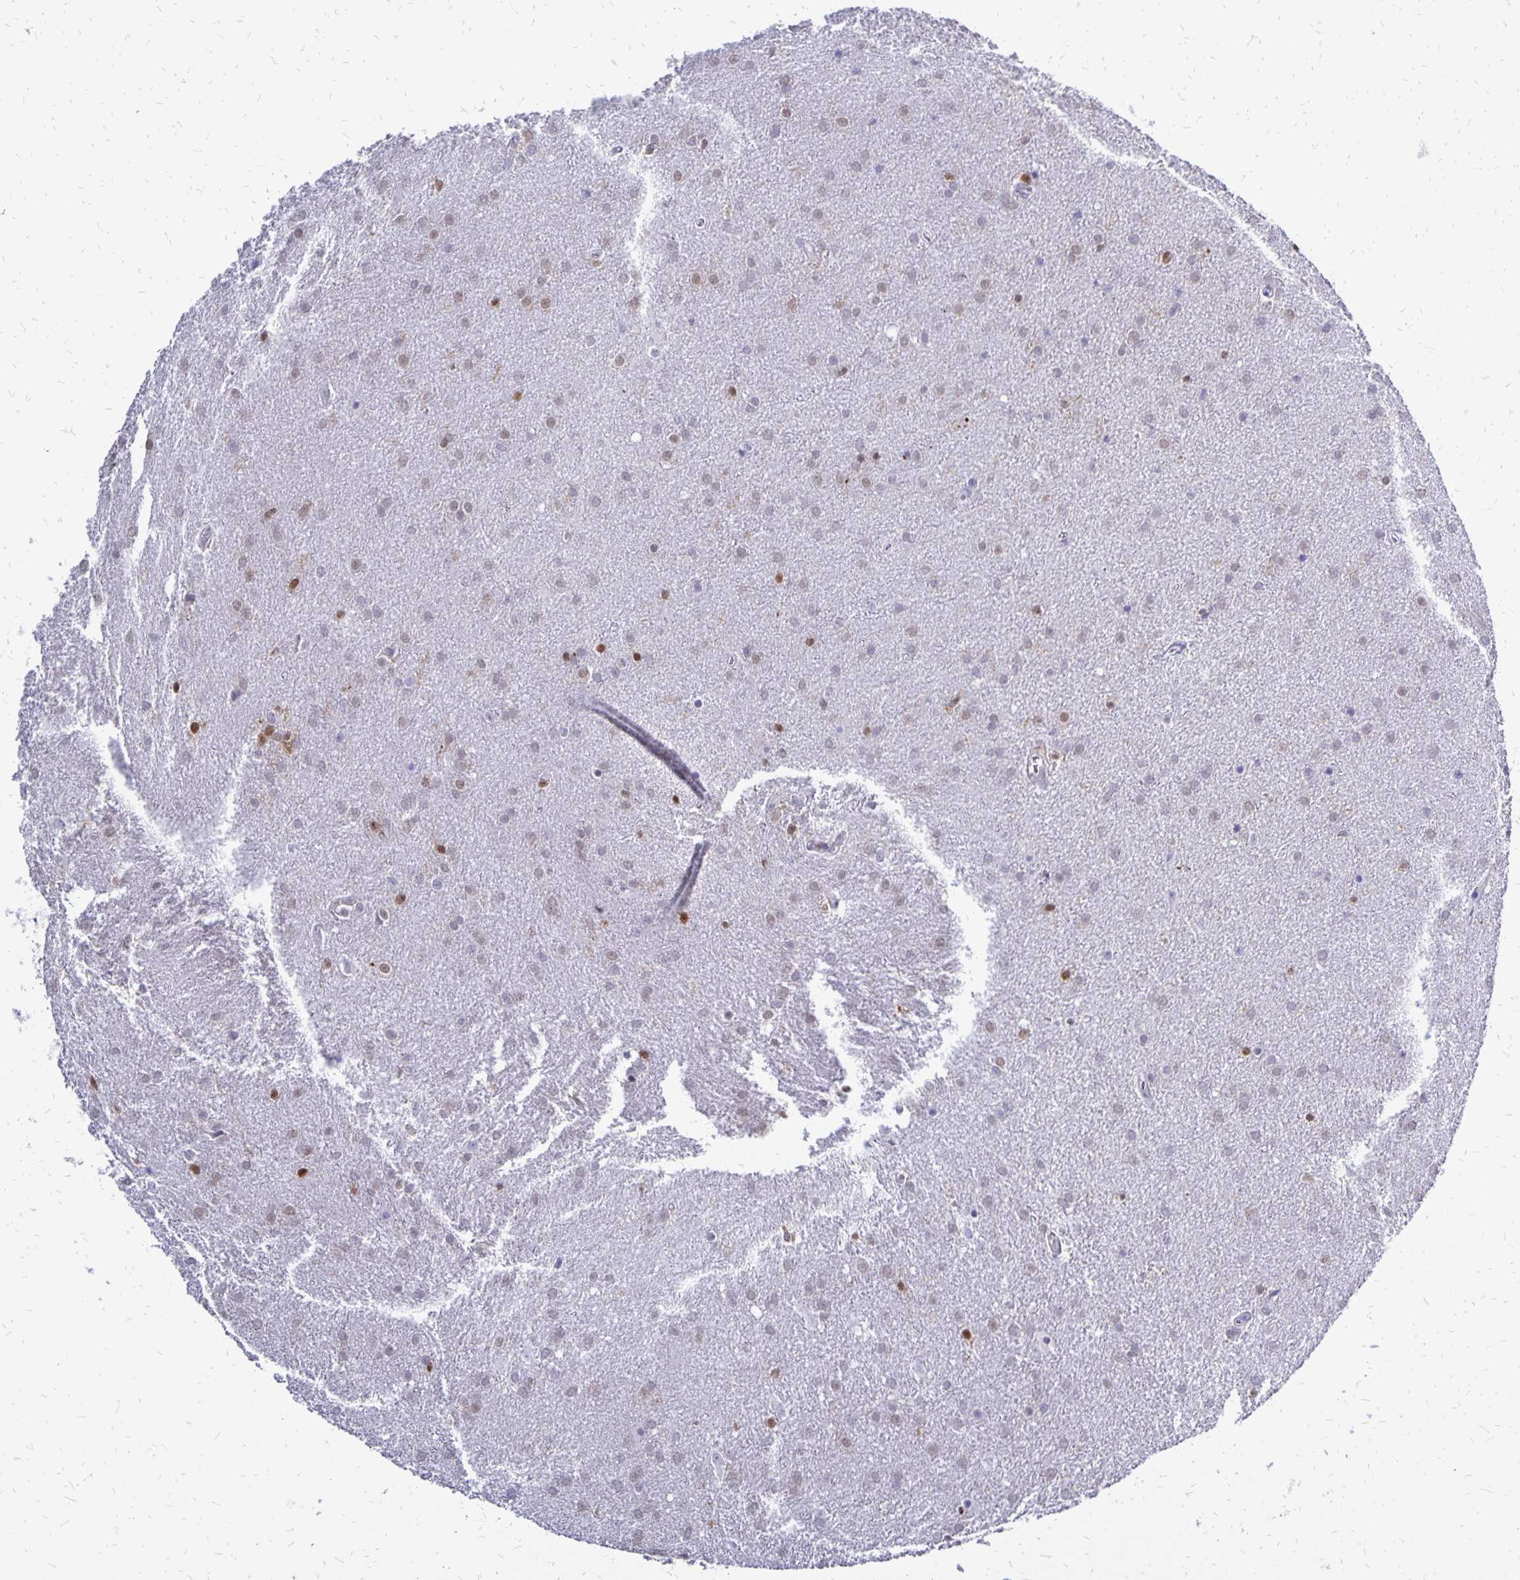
{"staining": {"intensity": "weak", "quantity": "<25%", "location": "nuclear"}, "tissue": "glioma", "cell_type": "Tumor cells", "image_type": "cancer", "snomed": [{"axis": "morphology", "description": "Glioma, malignant, Low grade"}, {"axis": "topography", "description": "Brain"}], "caption": "High power microscopy photomicrograph of an IHC photomicrograph of glioma, revealing no significant positivity in tumor cells.", "gene": "DCK", "patient": {"sex": "female", "age": 32}}